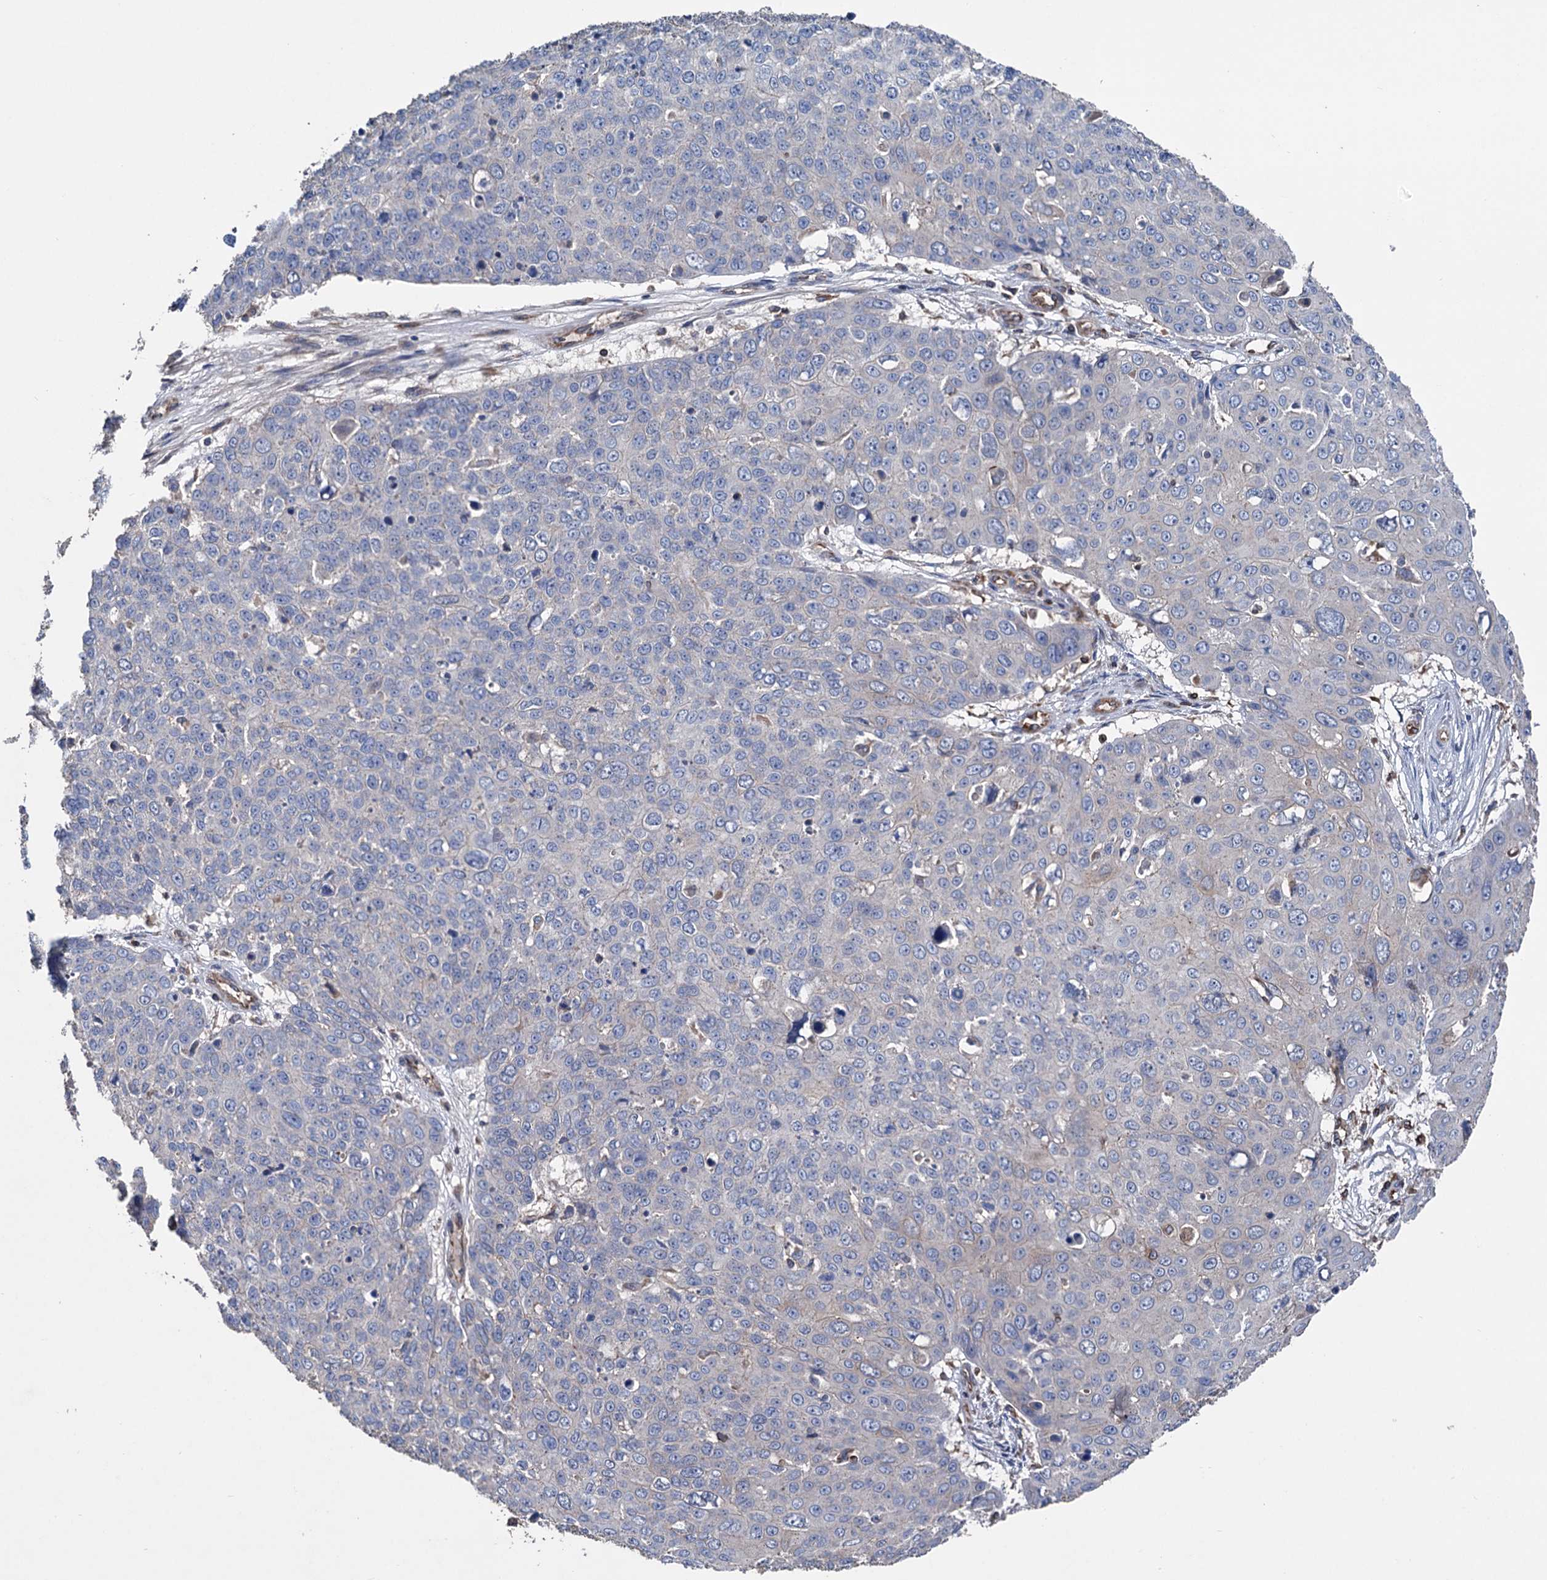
{"staining": {"intensity": "negative", "quantity": "none", "location": "none"}, "tissue": "skin cancer", "cell_type": "Tumor cells", "image_type": "cancer", "snomed": [{"axis": "morphology", "description": "Squamous cell carcinoma, NOS"}, {"axis": "topography", "description": "Skin"}], "caption": "Human squamous cell carcinoma (skin) stained for a protein using immunohistochemistry exhibits no positivity in tumor cells.", "gene": "STING1", "patient": {"sex": "male", "age": 71}}